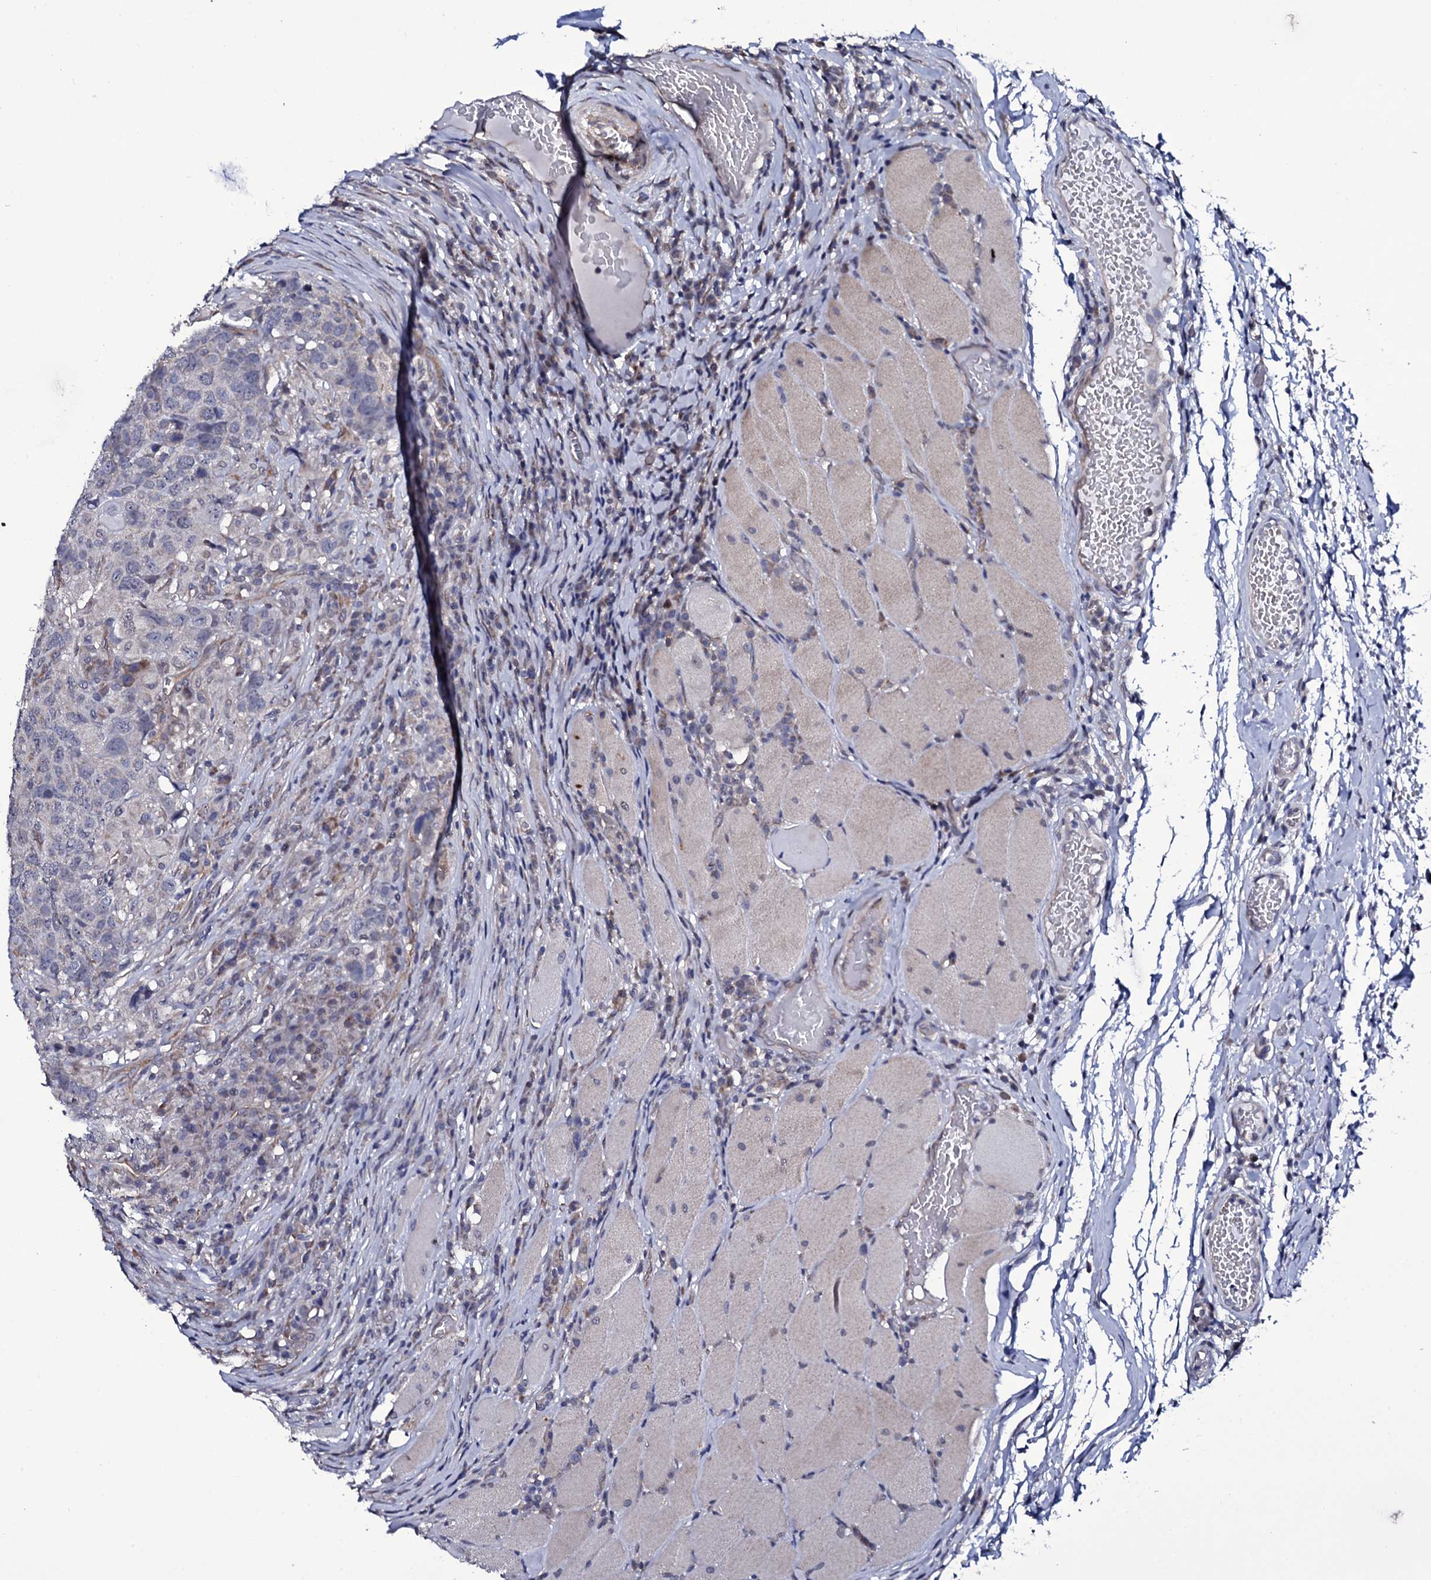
{"staining": {"intensity": "negative", "quantity": "none", "location": "none"}, "tissue": "head and neck cancer", "cell_type": "Tumor cells", "image_type": "cancer", "snomed": [{"axis": "morphology", "description": "Squamous cell carcinoma, NOS"}, {"axis": "topography", "description": "Head-Neck"}], "caption": "A histopathology image of head and neck squamous cell carcinoma stained for a protein shows no brown staining in tumor cells. The staining was performed using DAB (3,3'-diaminobenzidine) to visualize the protein expression in brown, while the nuclei were stained in blue with hematoxylin (Magnification: 20x).", "gene": "GAREM1", "patient": {"sex": "male", "age": 66}}